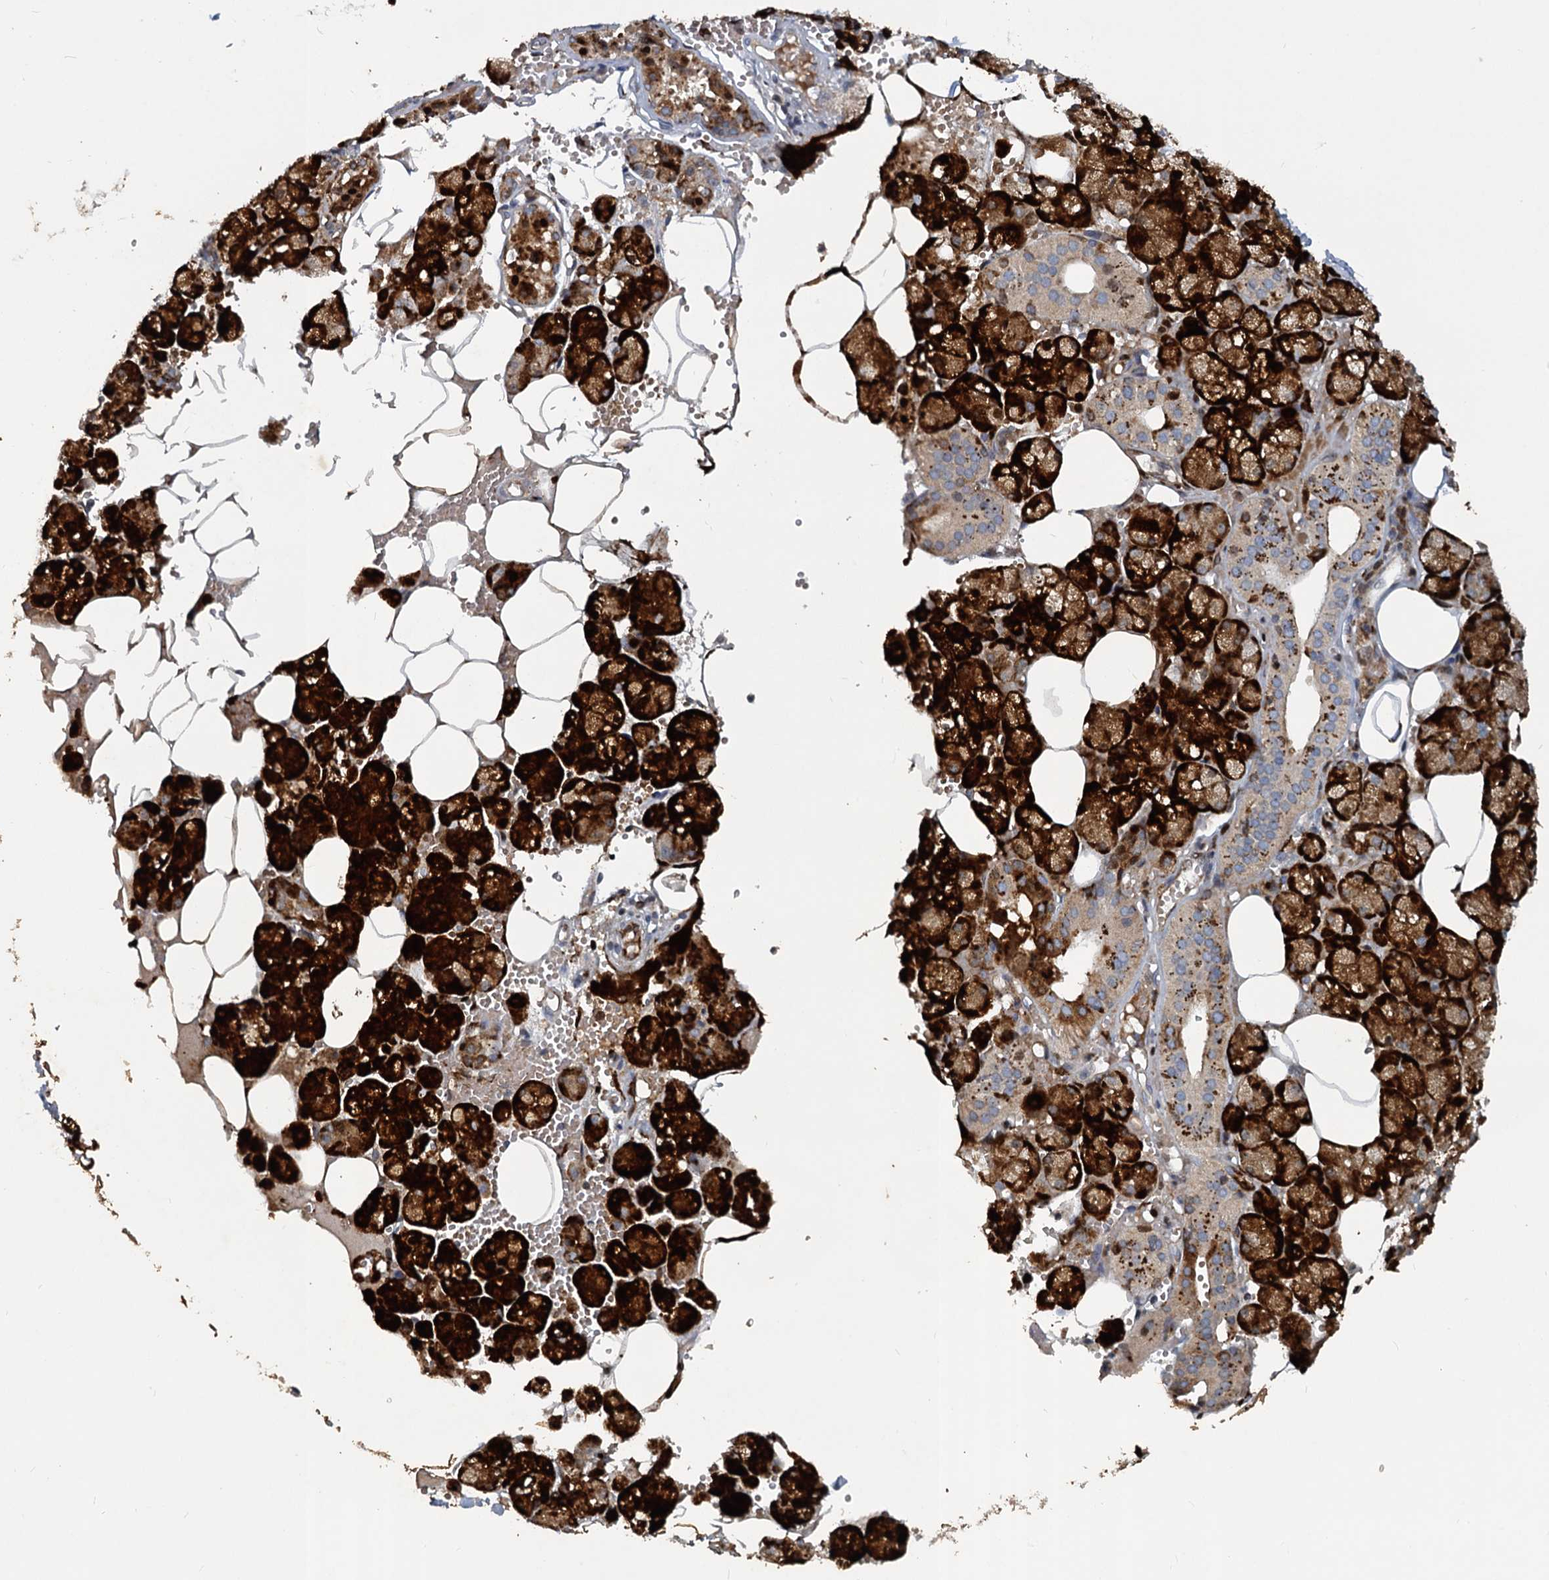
{"staining": {"intensity": "strong", "quantity": "25%-75%", "location": "cytoplasmic/membranous"}, "tissue": "salivary gland", "cell_type": "Glandular cells", "image_type": "normal", "snomed": [{"axis": "morphology", "description": "Normal tissue, NOS"}, {"axis": "topography", "description": "Salivary gland"}], "caption": "Immunohistochemistry (IHC) micrograph of unremarkable salivary gland: human salivary gland stained using immunohistochemistry demonstrates high levels of strong protein expression localized specifically in the cytoplasmic/membranous of glandular cells, appearing as a cytoplasmic/membranous brown color.", "gene": "SLC2A7", "patient": {"sex": "male", "age": 62}}